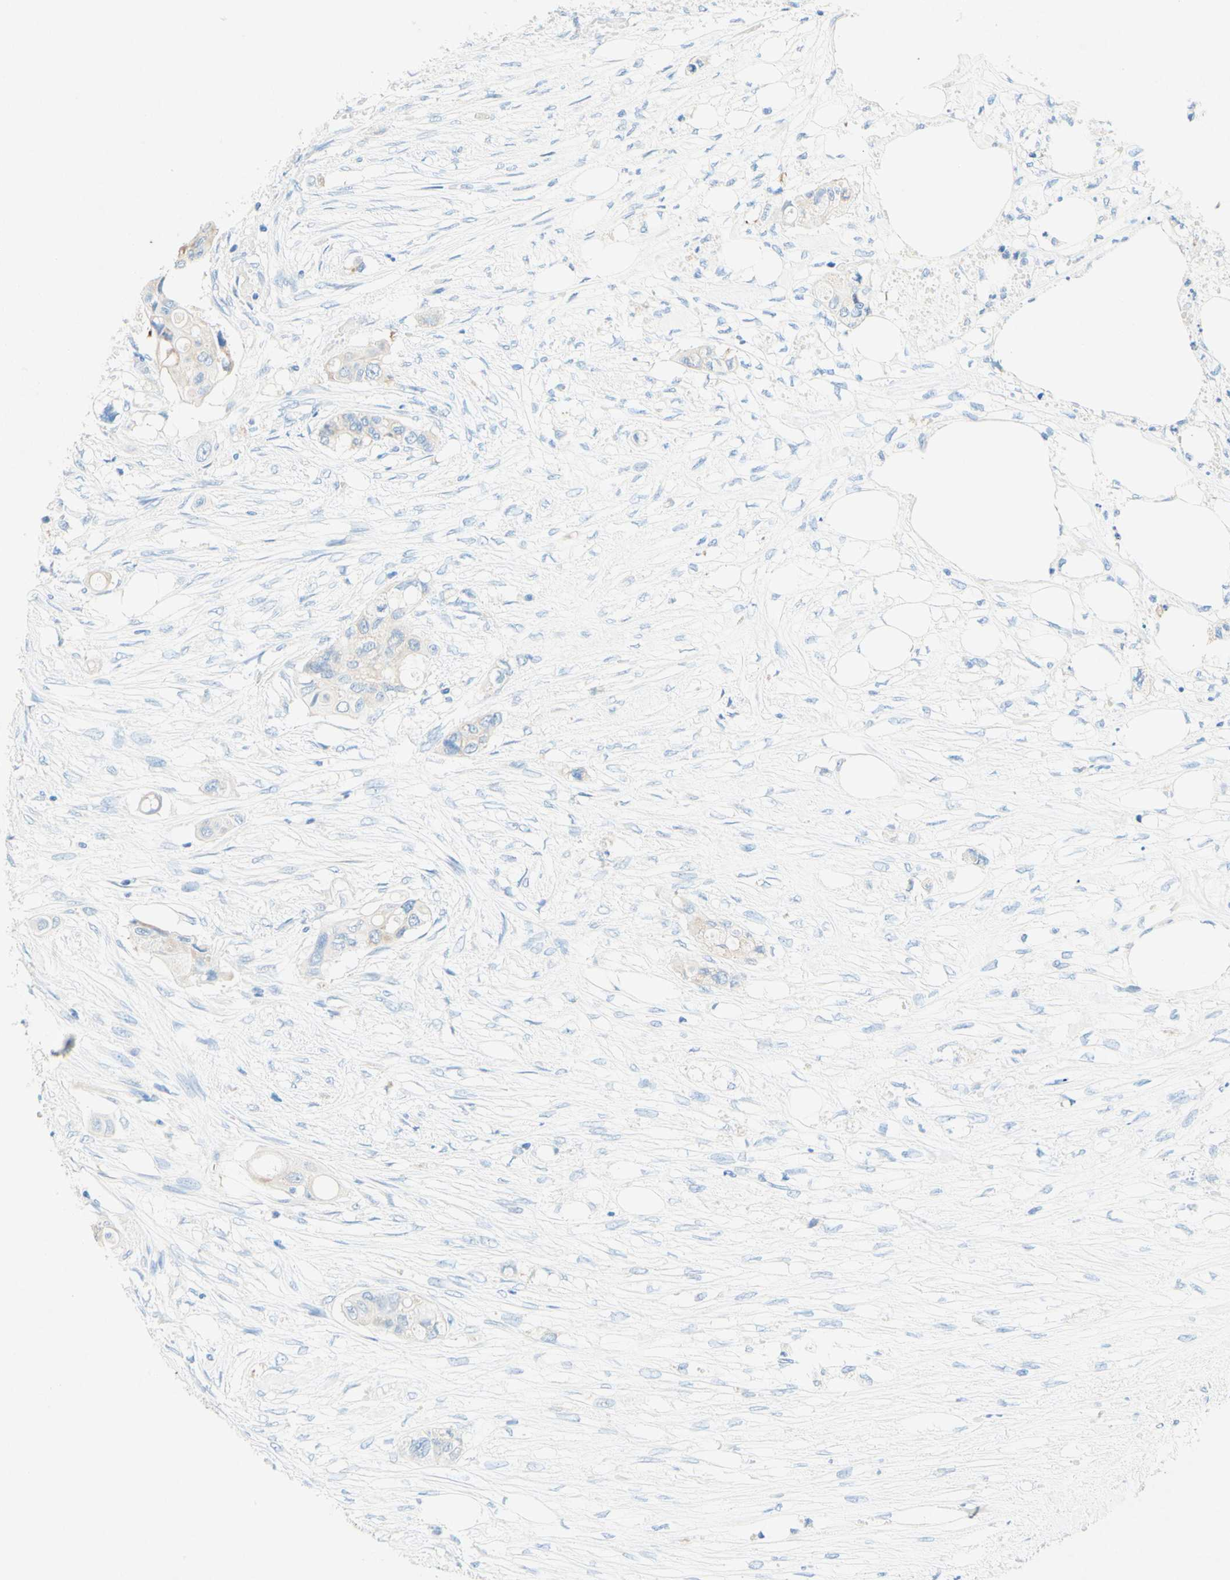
{"staining": {"intensity": "weak", "quantity": ">75%", "location": "cytoplasmic/membranous"}, "tissue": "colorectal cancer", "cell_type": "Tumor cells", "image_type": "cancer", "snomed": [{"axis": "morphology", "description": "Adenocarcinoma, NOS"}, {"axis": "topography", "description": "Colon"}], "caption": "A histopathology image of human colorectal adenocarcinoma stained for a protein exhibits weak cytoplasmic/membranous brown staining in tumor cells.", "gene": "SLC46A1", "patient": {"sex": "female", "age": 57}}